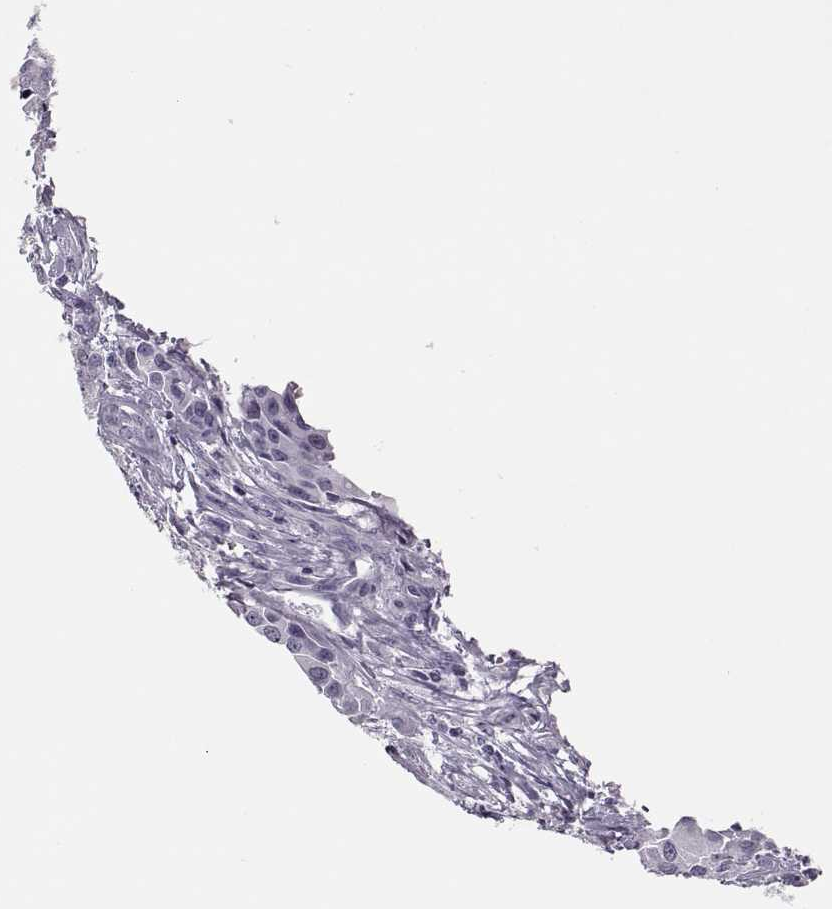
{"staining": {"intensity": "negative", "quantity": "none", "location": "none"}, "tissue": "head and neck cancer", "cell_type": "Tumor cells", "image_type": "cancer", "snomed": [{"axis": "morphology", "description": "Adenocarcinoma, NOS"}, {"axis": "topography", "description": "Head-Neck"}], "caption": "Histopathology image shows no significant protein staining in tumor cells of adenocarcinoma (head and neck). (Brightfield microscopy of DAB (3,3'-diaminobenzidine) immunohistochemistry at high magnification).", "gene": "SGO1", "patient": {"sex": "male", "age": 76}}